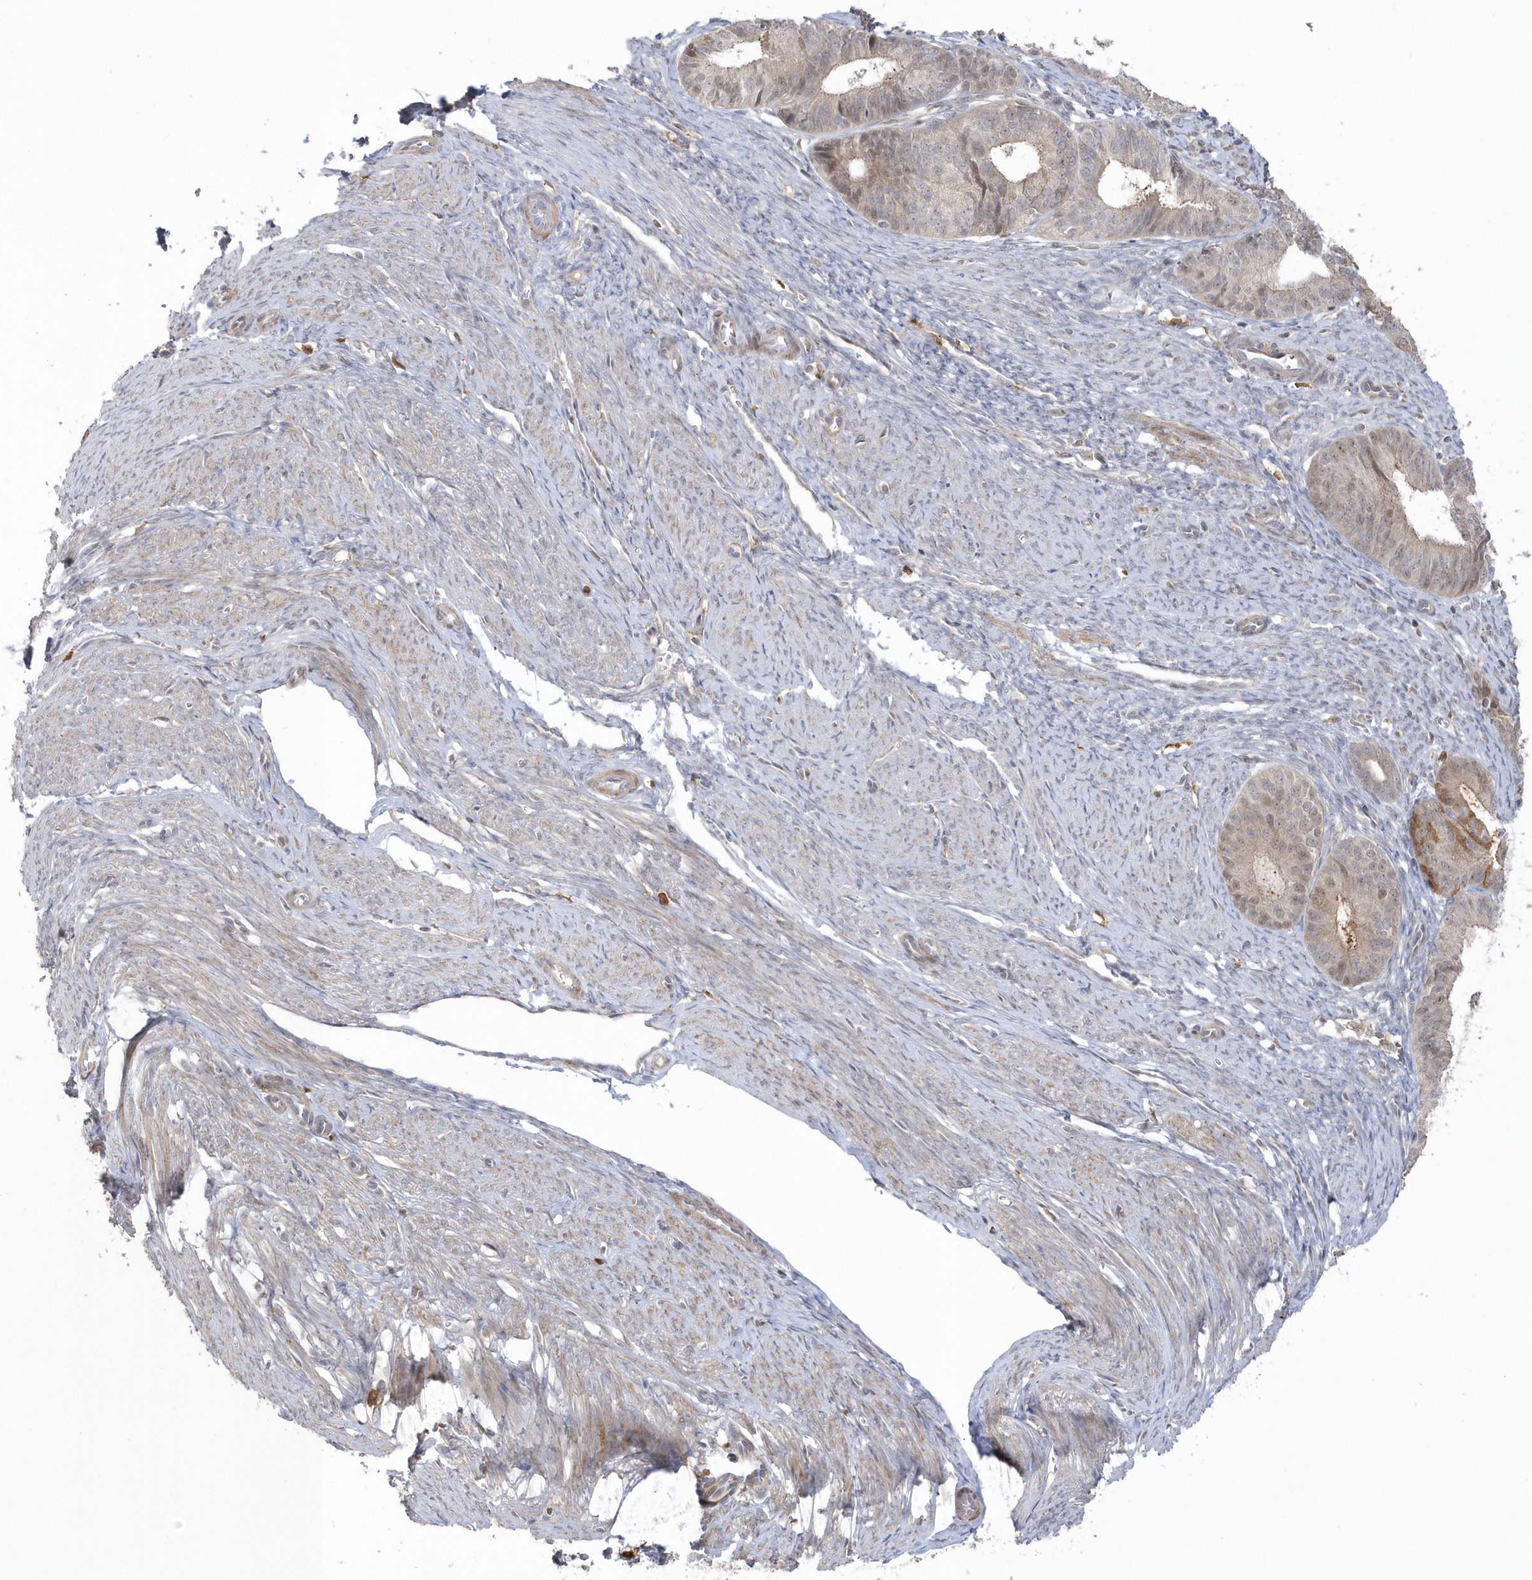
{"staining": {"intensity": "moderate", "quantity": "<25%", "location": "cytoplasmic/membranous,nuclear"}, "tissue": "endometrial cancer", "cell_type": "Tumor cells", "image_type": "cancer", "snomed": [{"axis": "morphology", "description": "Adenocarcinoma, NOS"}, {"axis": "topography", "description": "Endometrium"}], "caption": "Endometrial adenocarcinoma tissue exhibits moderate cytoplasmic/membranous and nuclear staining in about <25% of tumor cells", "gene": "NAF1", "patient": {"sex": "female", "age": 51}}